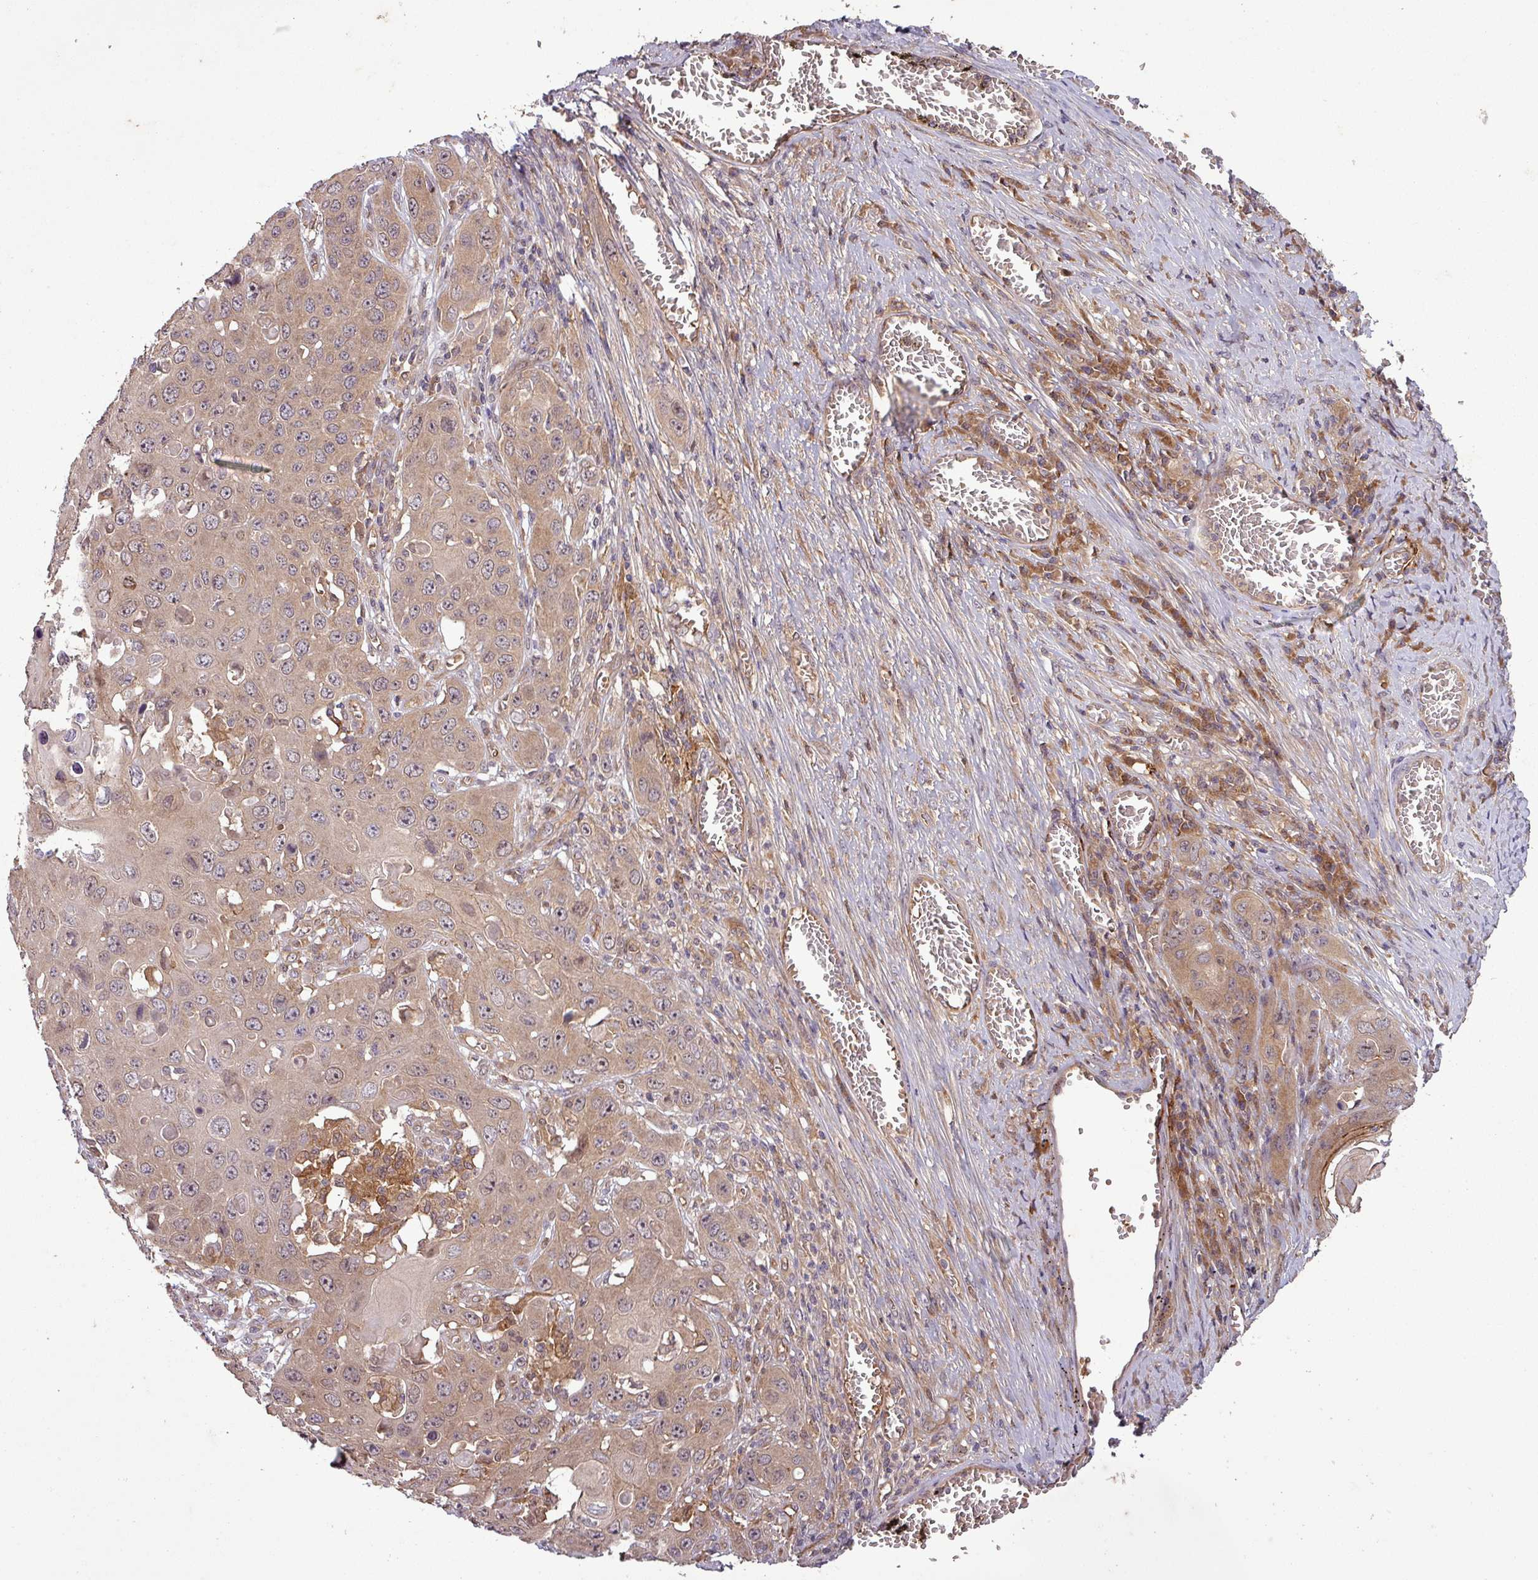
{"staining": {"intensity": "moderate", "quantity": ">75%", "location": "cytoplasmic/membranous"}, "tissue": "skin cancer", "cell_type": "Tumor cells", "image_type": "cancer", "snomed": [{"axis": "morphology", "description": "Squamous cell carcinoma, NOS"}, {"axis": "topography", "description": "Skin"}], "caption": "Protein analysis of skin squamous cell carcinoma tissue reveals moderate cytoplasmic/membranous positivity in approximately >75% of tumor cells.", "gene": "SIRPB2", "patient": {"sex": "male", "age": 55}}